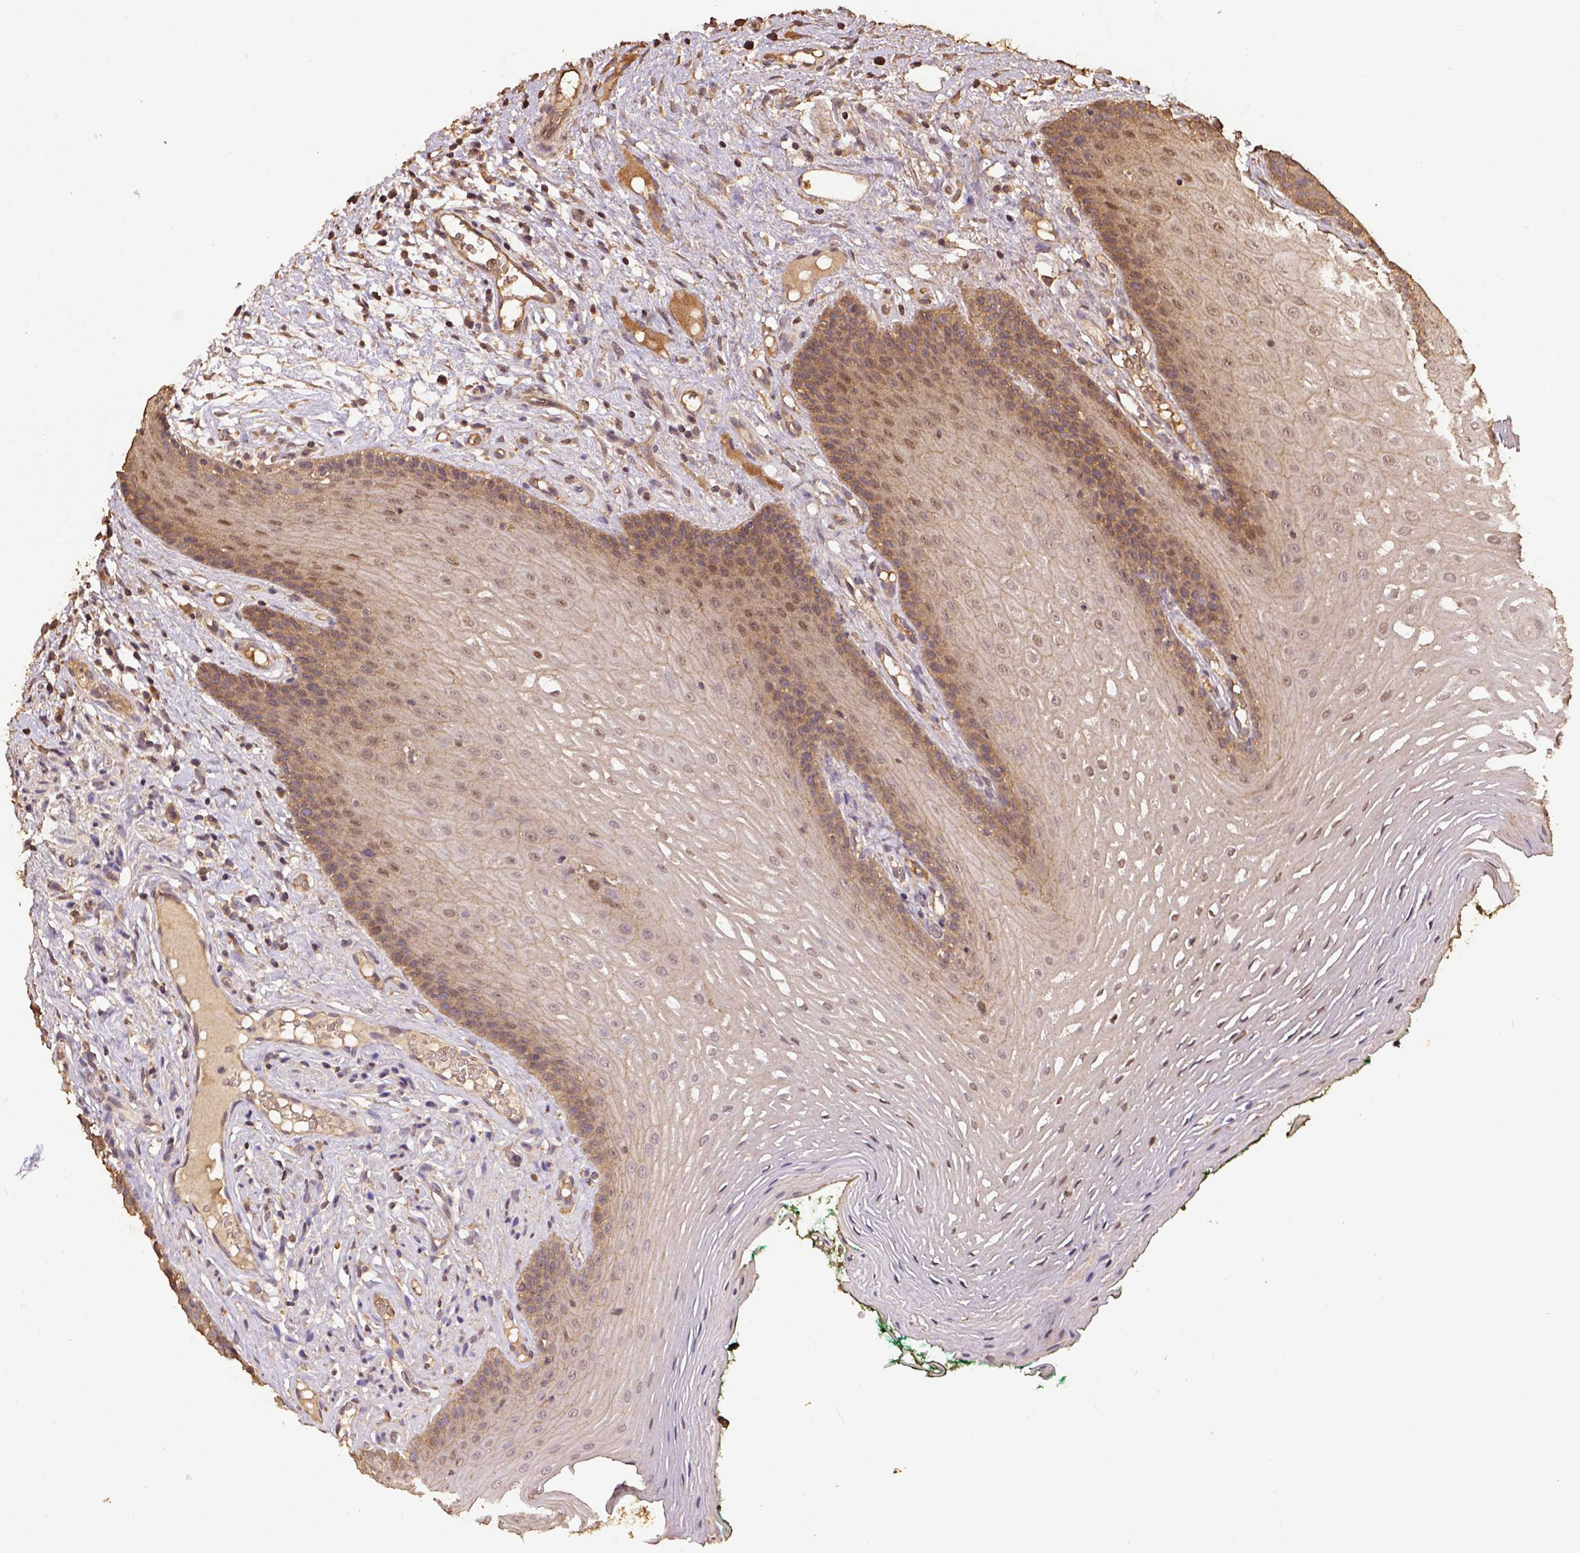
{"staining": {"intensity": "weak", "quantity": "25%-75%", "location": "cytoplasmic/membranous,nuclear"}, "tissue": "oral mucosa", "cell_type": "Squamous epithelial cells", "image_type": "normal", "snomed": [{"axis": "morphology", "description": "Normal tissue, NOS"}, {"axis": "morphology", "description": "Squamous cell carcinoma, NOS"}, {"axis": "topography", "description": "Oral tissue"}, {"axis": "topography", "description": "Head-Neck"}], "caption": "Protein staining demonstrates weak cytoplasmic/membranous,nuclear expression in about 25%-75% of squamous epithelial cells in benign oral mucosa.", "gene": "ATP1B3", "patient": {"sex": "male", "age": 78}}